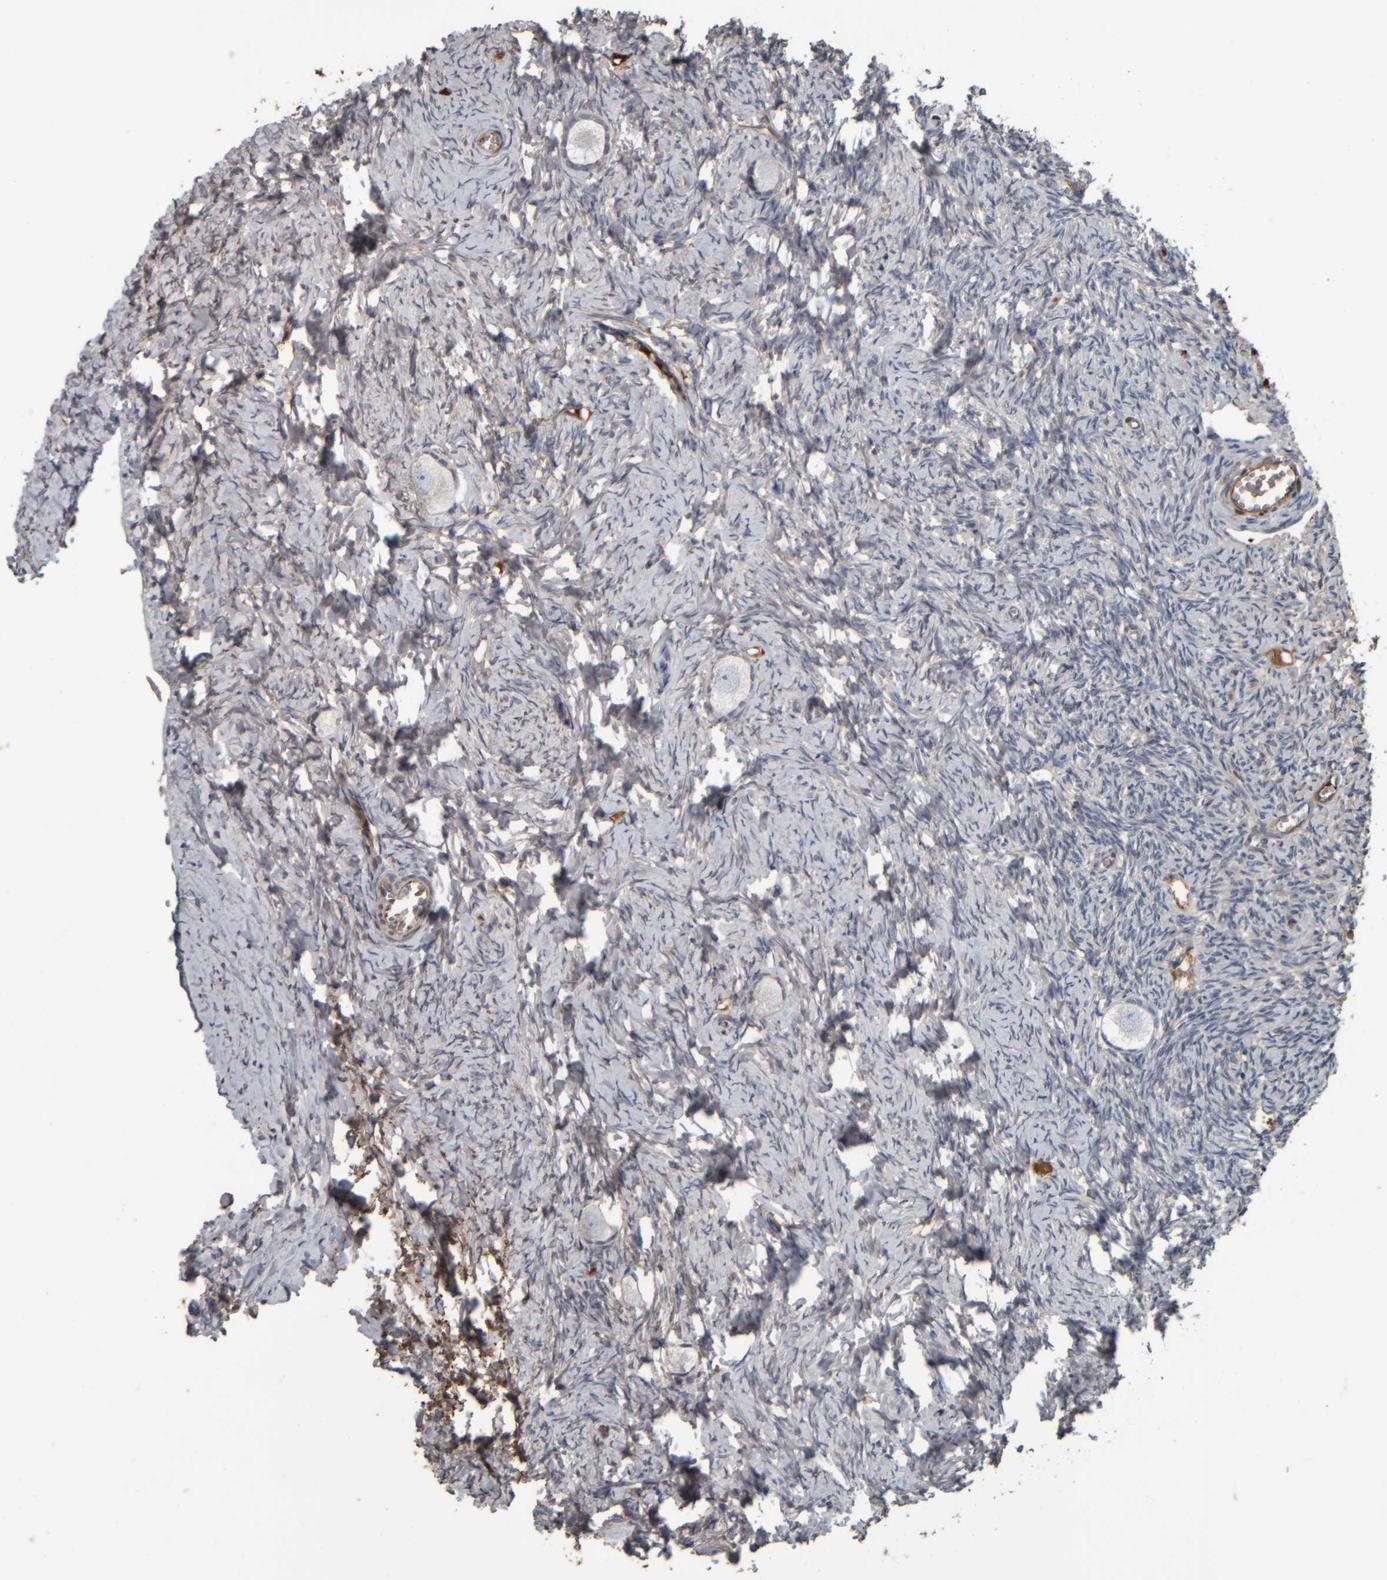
{"staining": {"intensity": "weak", "quantity": "<25%", "location": "cytoplasmic/membranous"}, "tissue": "ovary", "cell_type": "Follicle cells", "image_type": "normal", "snomed": [{"axis": "morphology", "description": "Normal tissue, NOS"}, {"axis": "topography", "description": "Ovary"}], "caption": "DAB immunohistochemical staining of unremarkable ovary shows no significant staining in follicle cells.", "gene": "CAVIN4", "patient": {"sex": "female", "age": 27}}